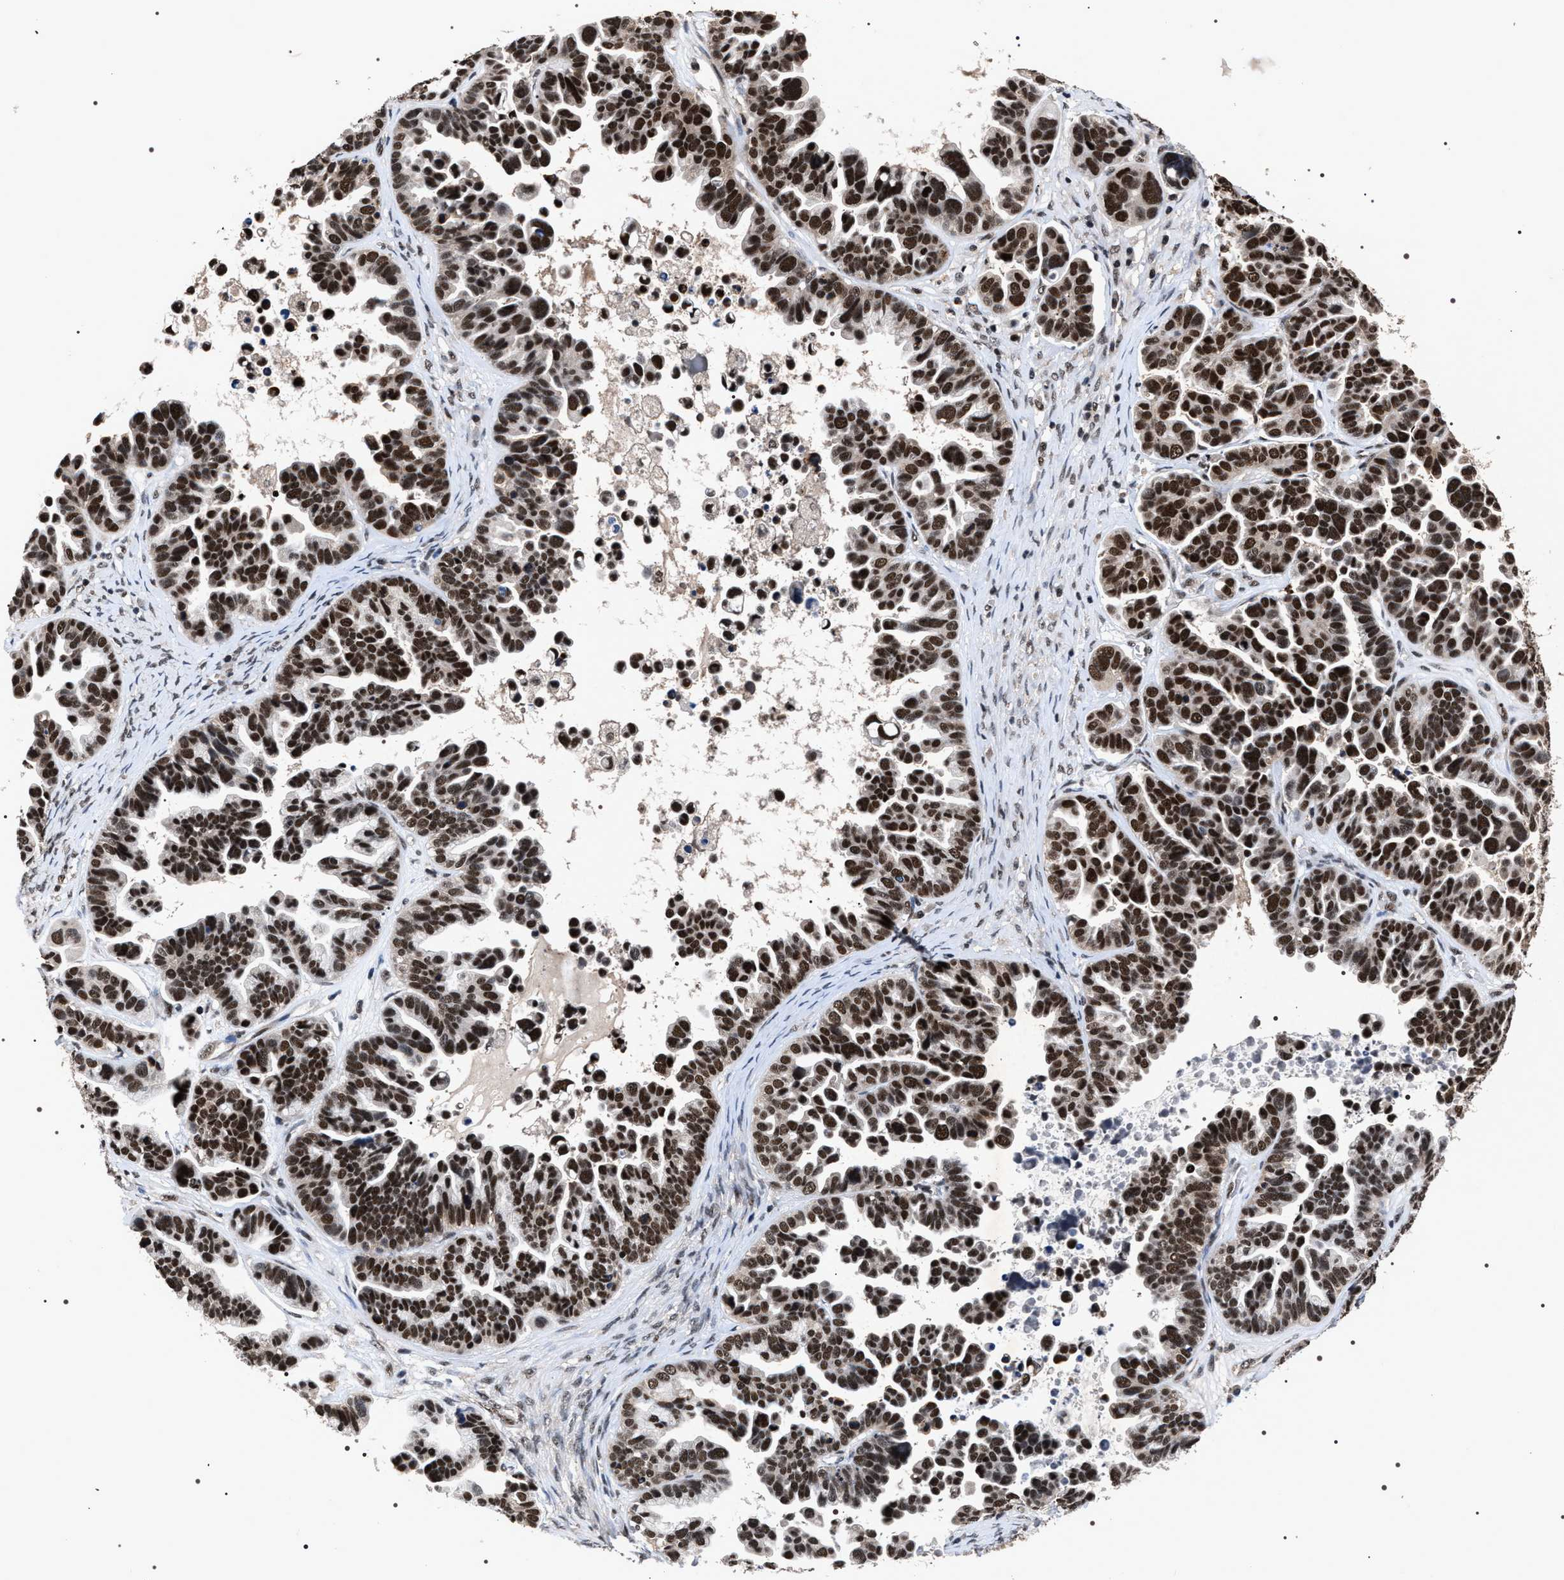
{"staining": {"intensity": "strong", "quantity": ">75%", "location": "nuclear"}, "tissue": "ovarian cancer", "cell_type": "Tumor cells", "image_type": "cancer", "snomed": [{"axis": "morphology", "description": "Cystadenocarcinoma, serous, NOS"}, {"axis": "topography", "description": "Ovary"}], "caption": "Immunohistochemical staining of ovarian cancer exhibits strong nuclear protein staining in about >75% of tumor cells. Ihc stains the protein in brown and the nuclei are stained blue.", "gene": "RRP1B", "patient": {"sex": "female", "age": 56}}